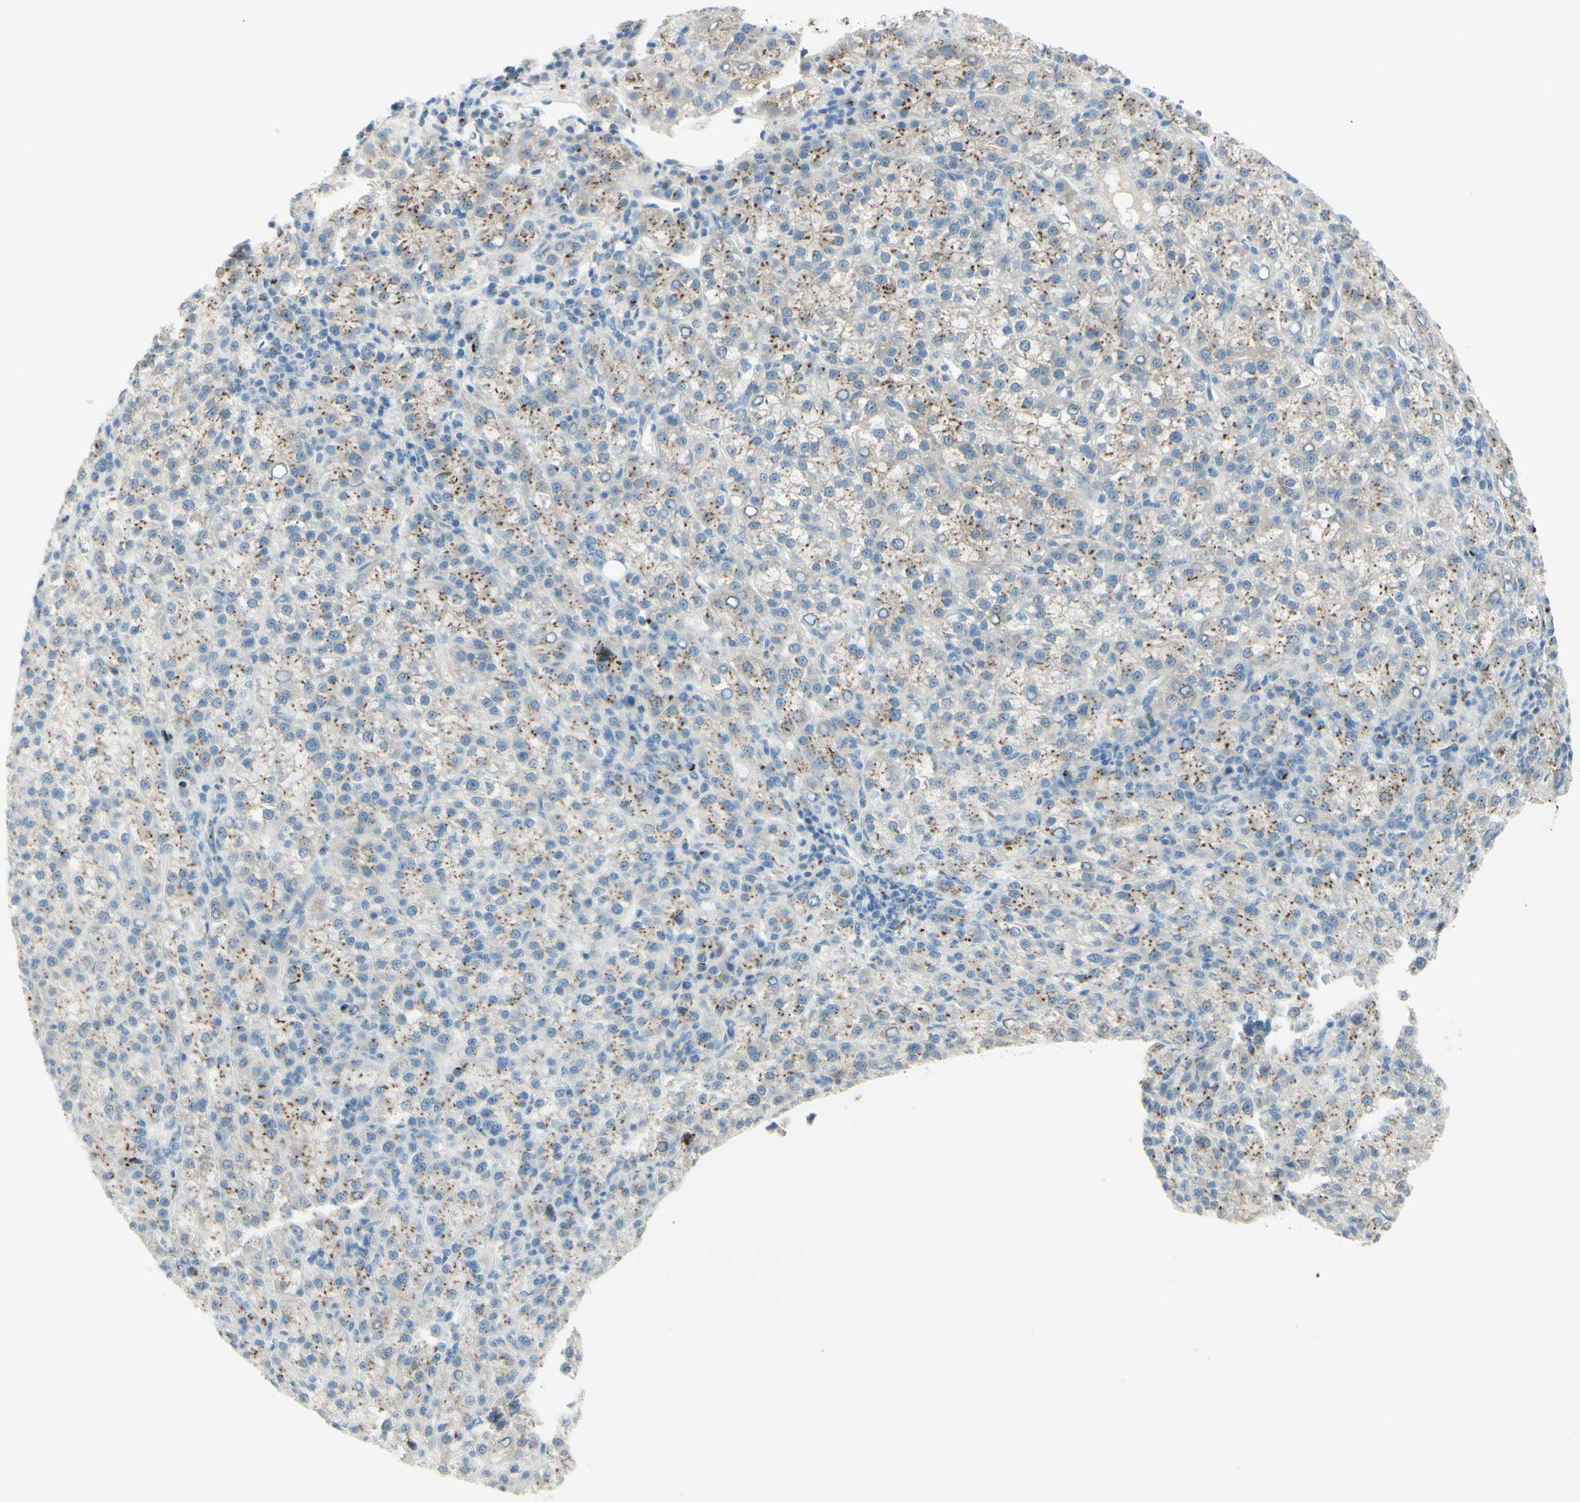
{"staining": {"intensity": "moderate", "quantity": "<25%", "location": "cytoplasmic/membranous"}, "tissue": "liver cancer", "cell_type": "Tumor cells", "image_type": "cancer", "snomed": [{"axis": "morphology", "description": "Carcinoma, Hepatocellular, NOS"}, {"axis": "topography", "description": "Liver"}], "caption": "Liver hepatocellular carcinoma stained for a protein (brown) exhibits moderate cytoplasmic/membranous positive staining in approximately <25% of tumor cells.", "gene": "B4GALT1", "patient": {"sex": "female", "age": 58}}